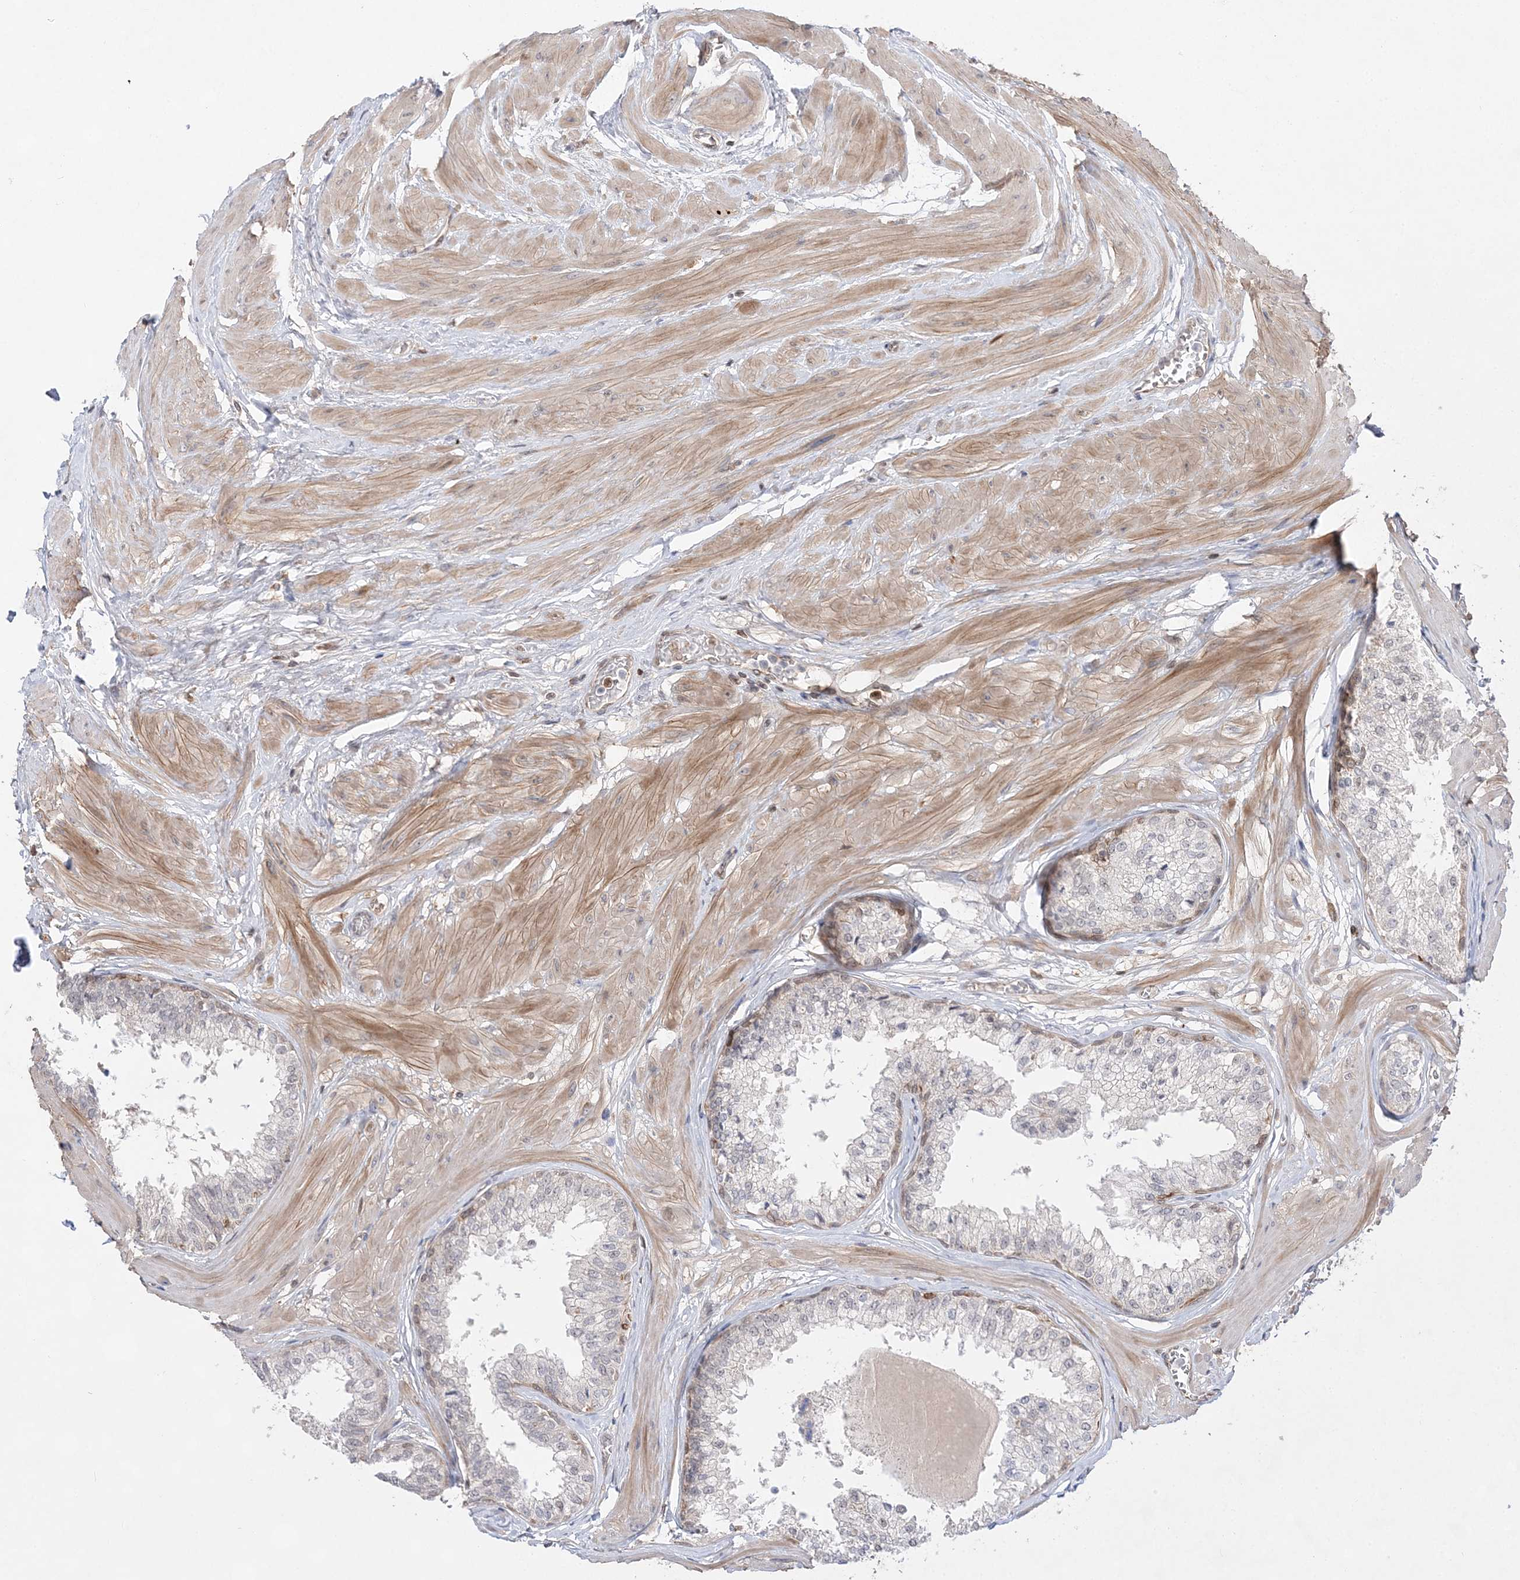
{"staining": {"intensity": "negative", "quantity": "none", "location": "none"}, "tissue": "prostate", "cell_type": "Glandular cells", "image_type": "normal", "snomed": [{"axis": "morphology", "description": "Normal tissue, NOS"}, {"axis": "topography", "description": "Prostate"}], "caption": "This is a histopathology image of immunohistochemistry staining of unremarkable prostate, which shows no positivity in glandular cells. The staining is performed using DAB (3,3'-diaminobenzidine) brown chromogen with nuclei counter-stained in using hematoxylin.", "gene": "TMEM132B", "patient": {"sex": "male", "age": 48}}